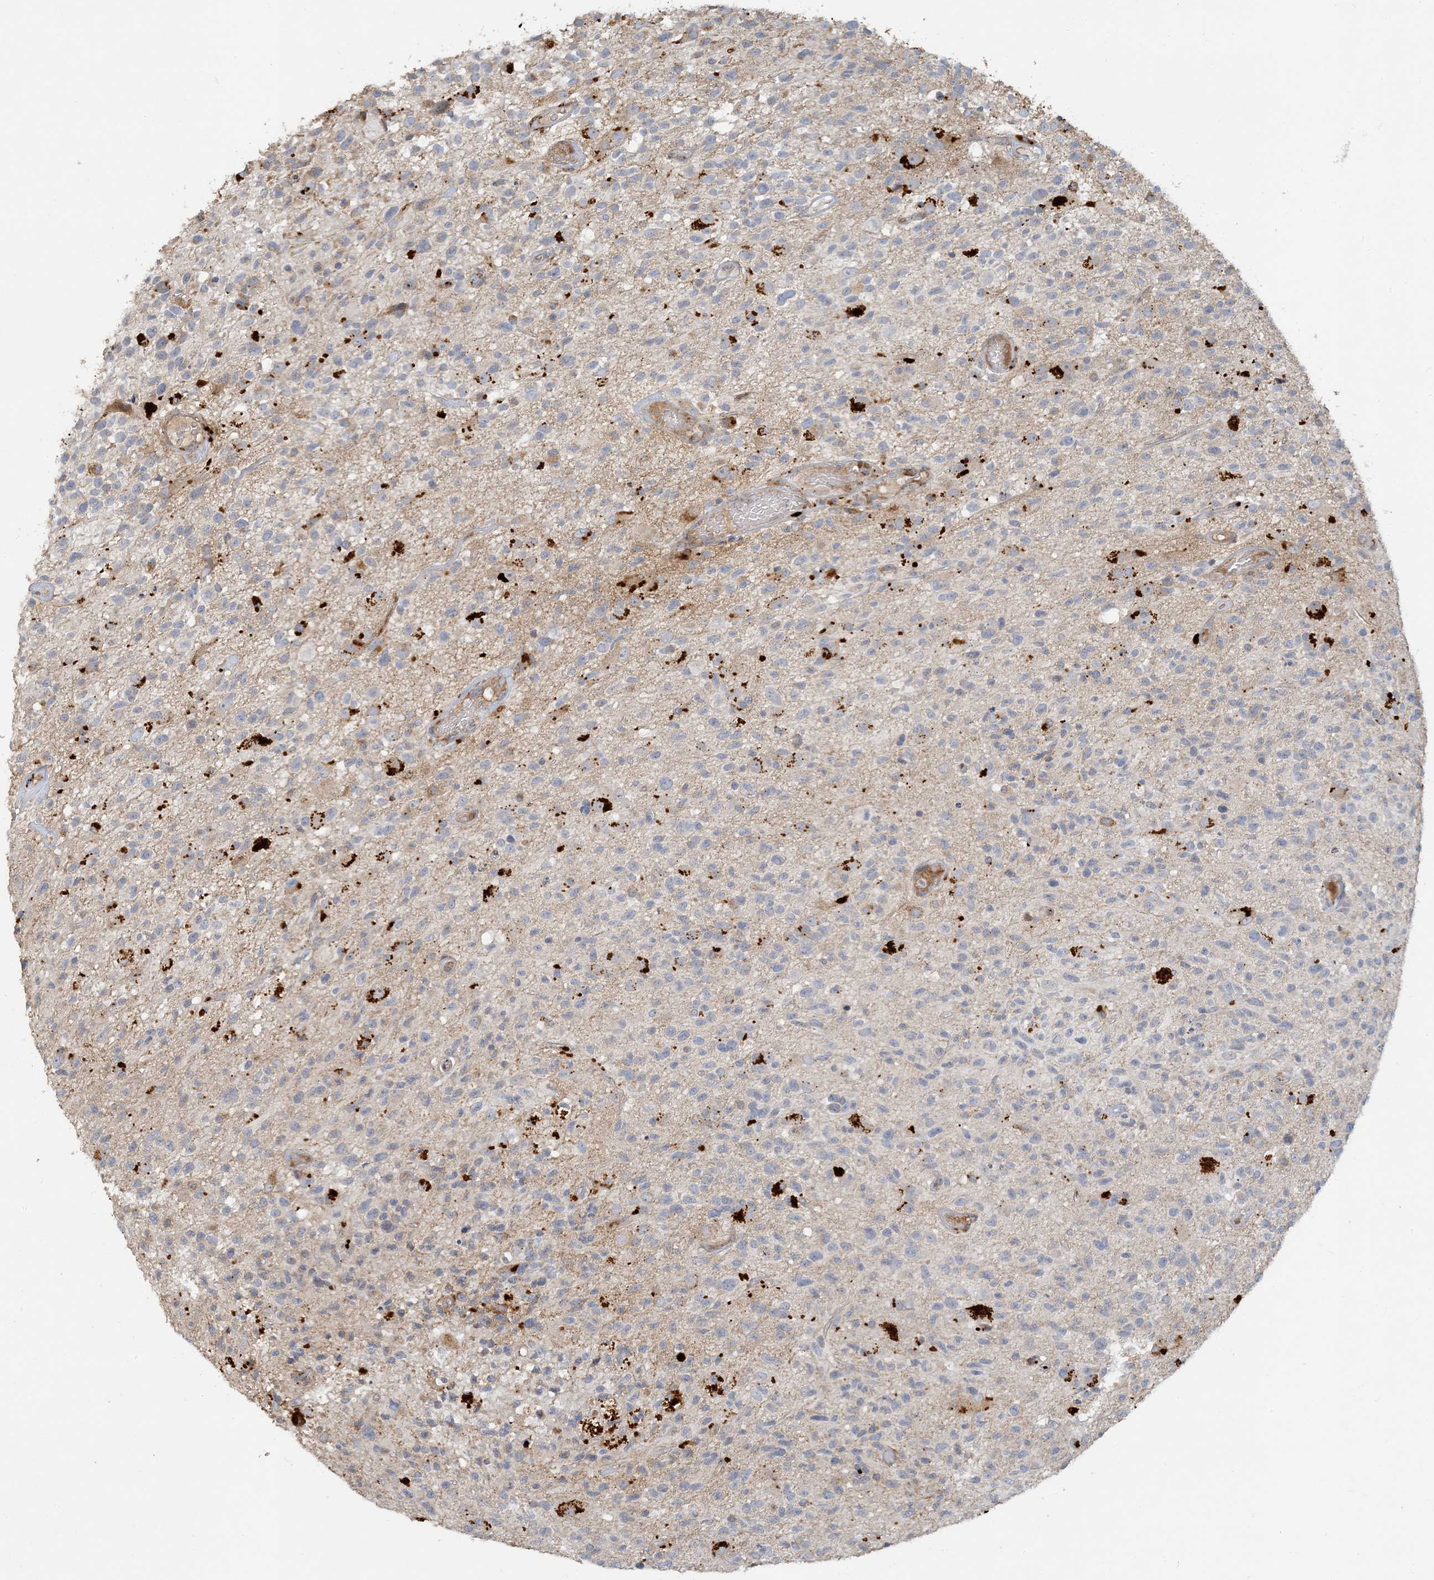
{"staining": {"intensity": "negative", "quantity": "none", "location": "none"}, "tissue": "glioma", "cell_type": "Tumor cells", "image_type": "cancer", "snomed": [{"axis": "morphology", "description": "Glioma, malignant, High grade"}, {"axis": "morphology", "description": "Glioblastoma, NOS"}, {"axis": "topography", "description": "Brain"}], "caption": "Immunohistochemical staining of malignant glioma (high-grade) reveals no significant staining in tumor cells.", "gene": "LTN1", "patient": {"sex": "male", "age": 60}}